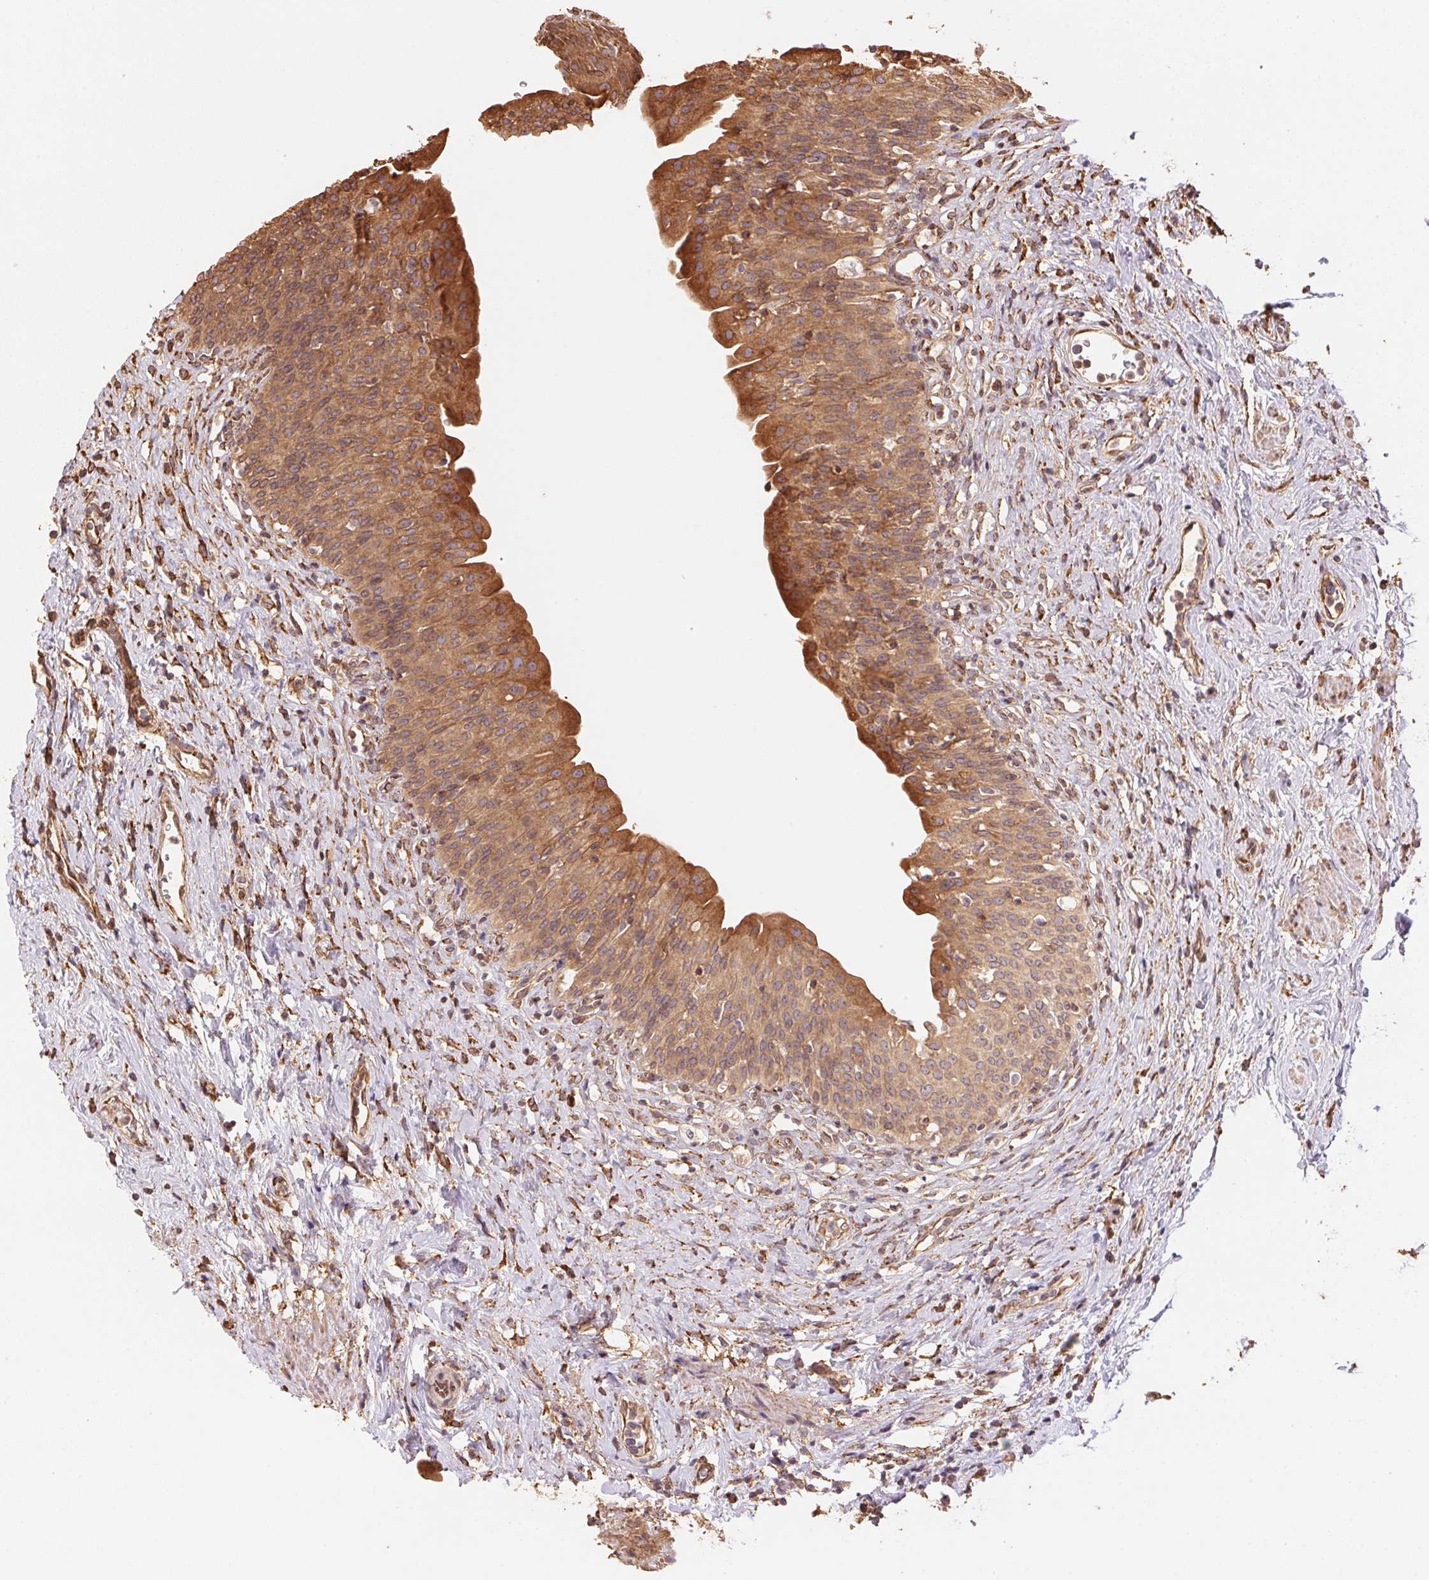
{"staining": {"intensity": "moderate", "quantity": ">75%", "location": "cytoplasmic/membranous"}, "tissue": "urinary bladder", "cell_type": "Urothelial cells", "image_type": "normal", "snomed": [{"axis": "morphology", "description": "Normal tissue, NOS"}, {"axis": "topography", "description": "Urinary bladder"}], "caption": "Immunohistochemical staining of normal urinary bladder demonstrates moderate cytoplasmic/membranous protein staining in about >75% of urothelial cells. (DAB IHC with brightfield microscopy, high magnification).", "gene": "C6orf163", "patient": {"sex": "male", "age": 76}}